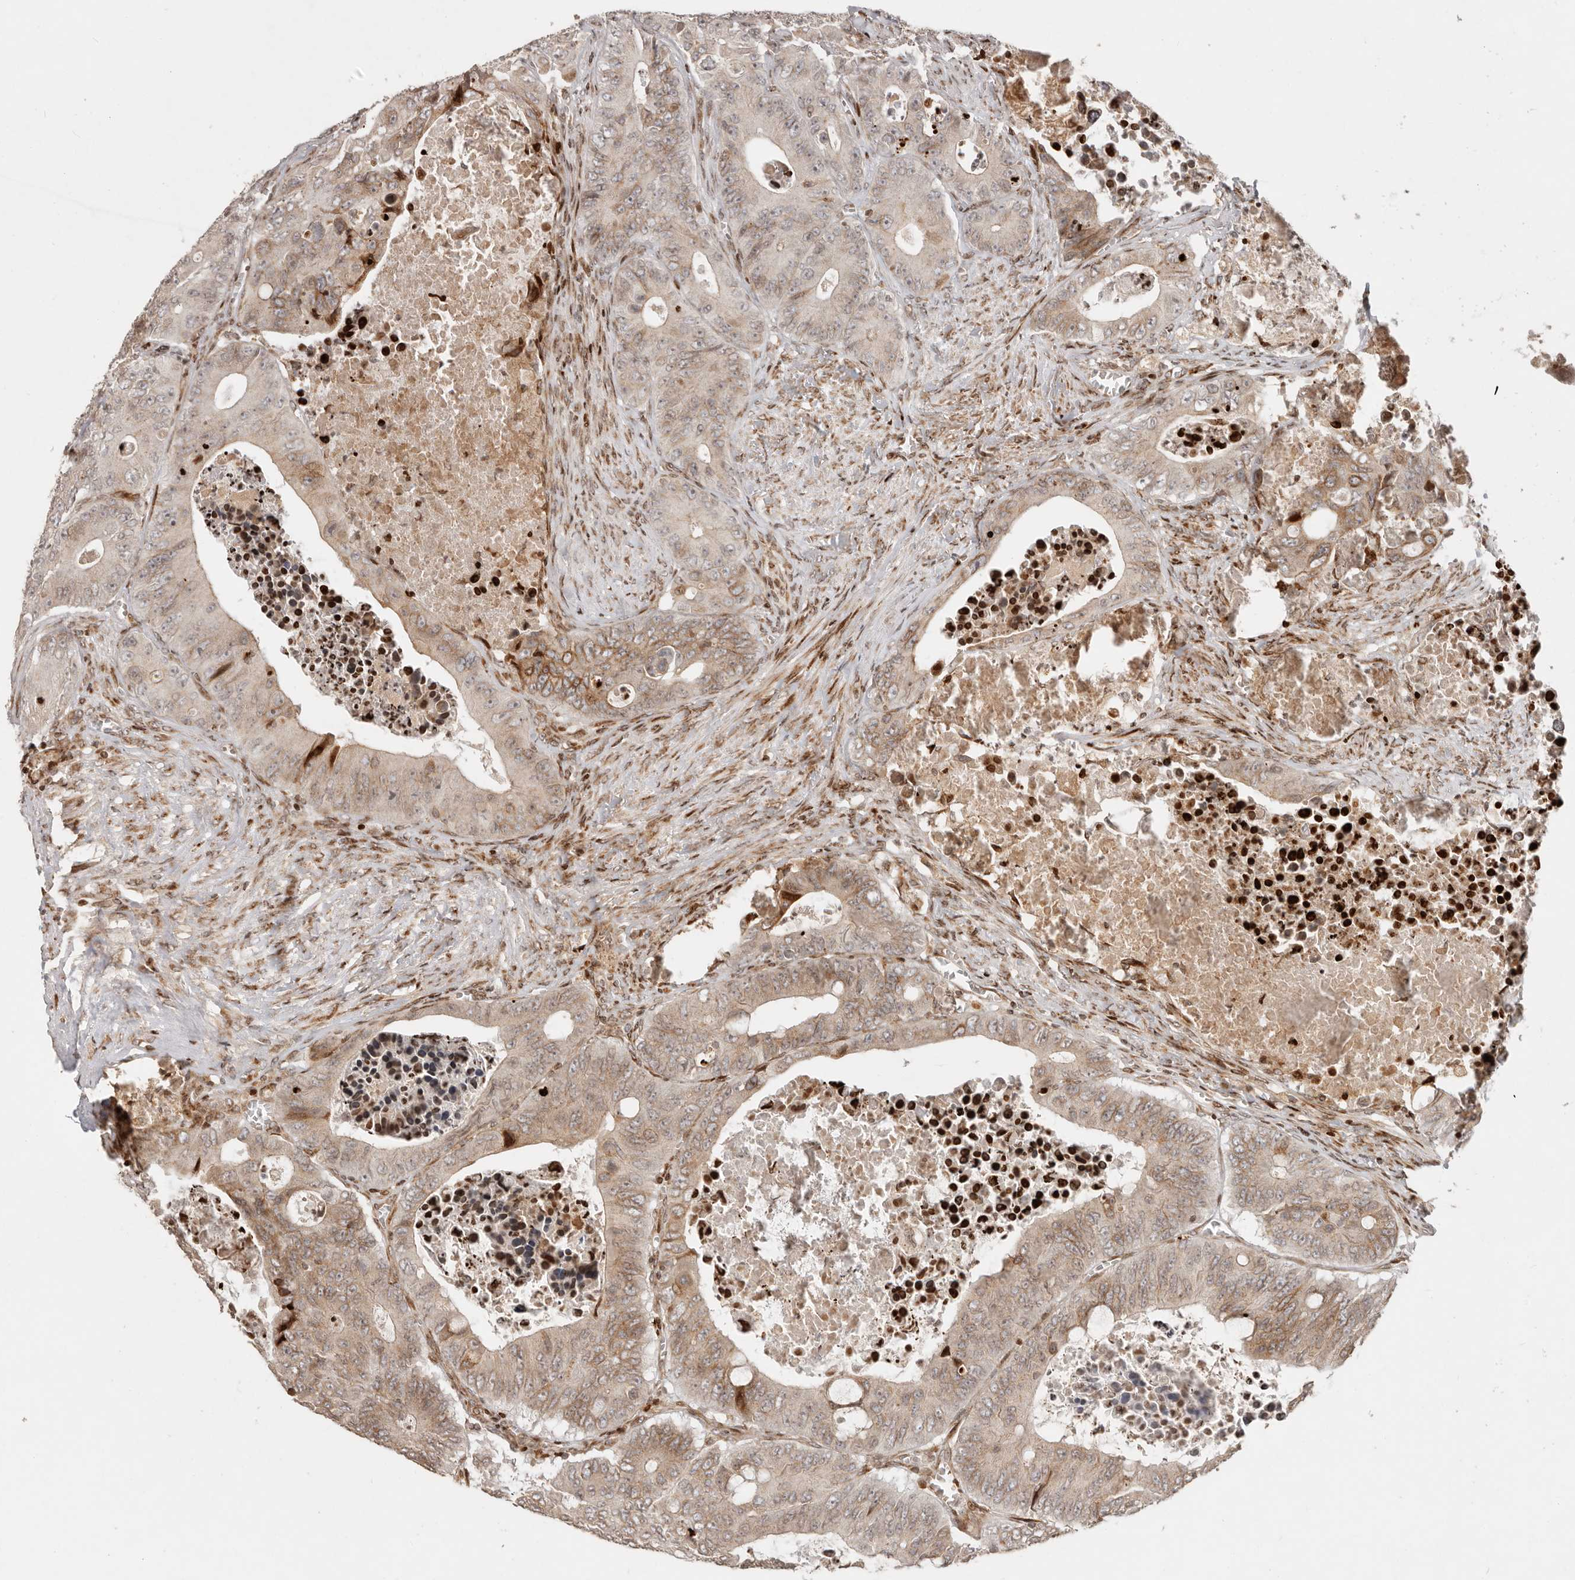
{"staining": {"intensity": "weak", "quantity": "25%-75%", "location": "cytoplasmic/membranous"}, "tissue": "colorectal cancer", "cell_type": "Tumor cells", "image_type": "cancer", "snomed": [{"axis": "morphology", "description": "Adenocarcinoma, NOS"}, {"axis": "topography", "description": "Colon"}], "caption": "Tumor cells demonstrate weak cytoplasmic/membranous staining in about 25%-75% of cells in colorectal cancer.", "gene": "TRIM4", "patient": {"sex": "male", "age": 87}}